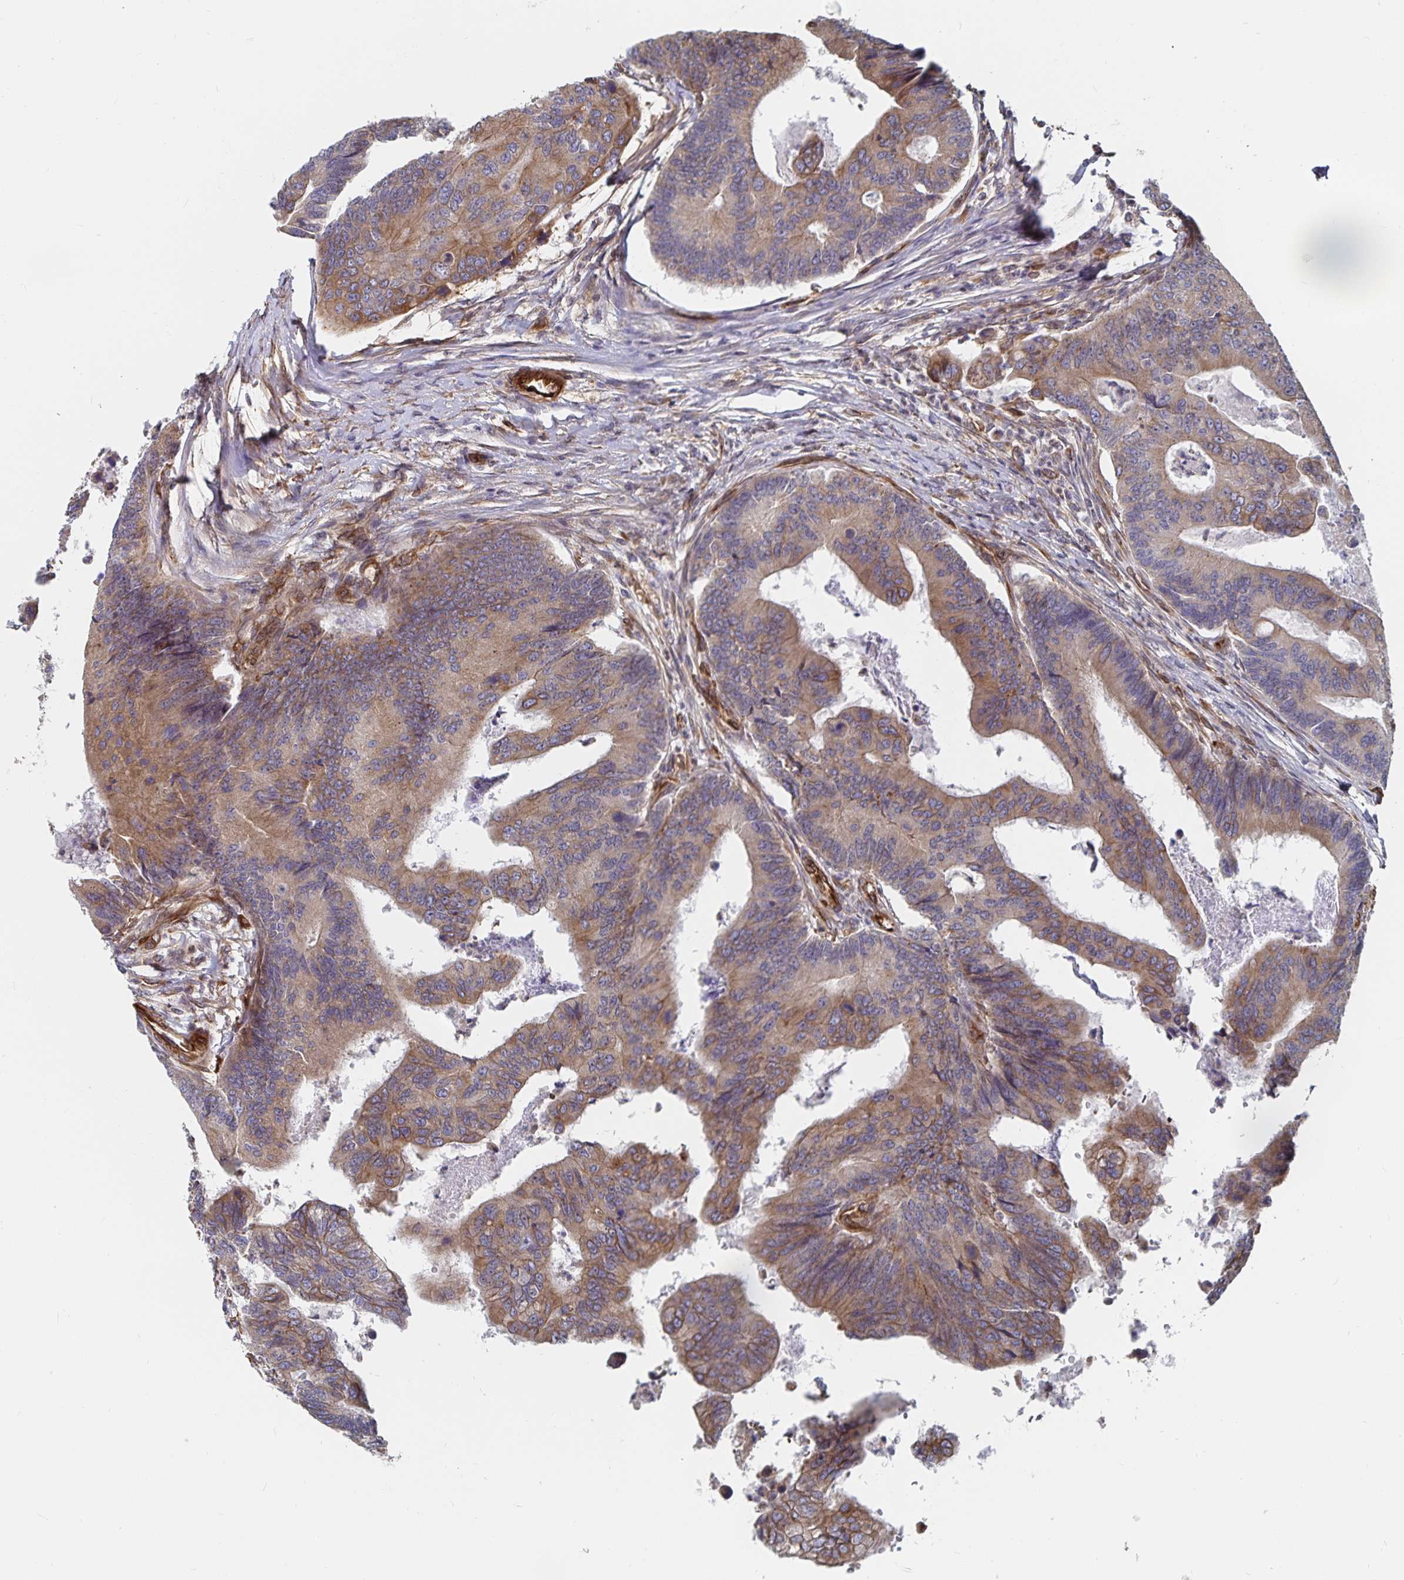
{"staining": {"intensity": "moderate", "quantity": ">75%", "location": "cytoplasmic/membranous"}, "tissue": "colorectal cancer", "cell_type": "Tumor cells", "image_type": "cancer", "snomed": [{"axis": "morphology", "description": "Adenocarcinoma, NOS"}, {"axis": "topography", "description": "Colon"}], "caption": "Tumor cells demonstrate medium levels of moderate cytoplasmic/membranous positivity in about >75% of cells in human colorectal cancer (adenocarcinoma).", "gene": "BCAP29", "patient": {"sex": "female", "age": 67}}